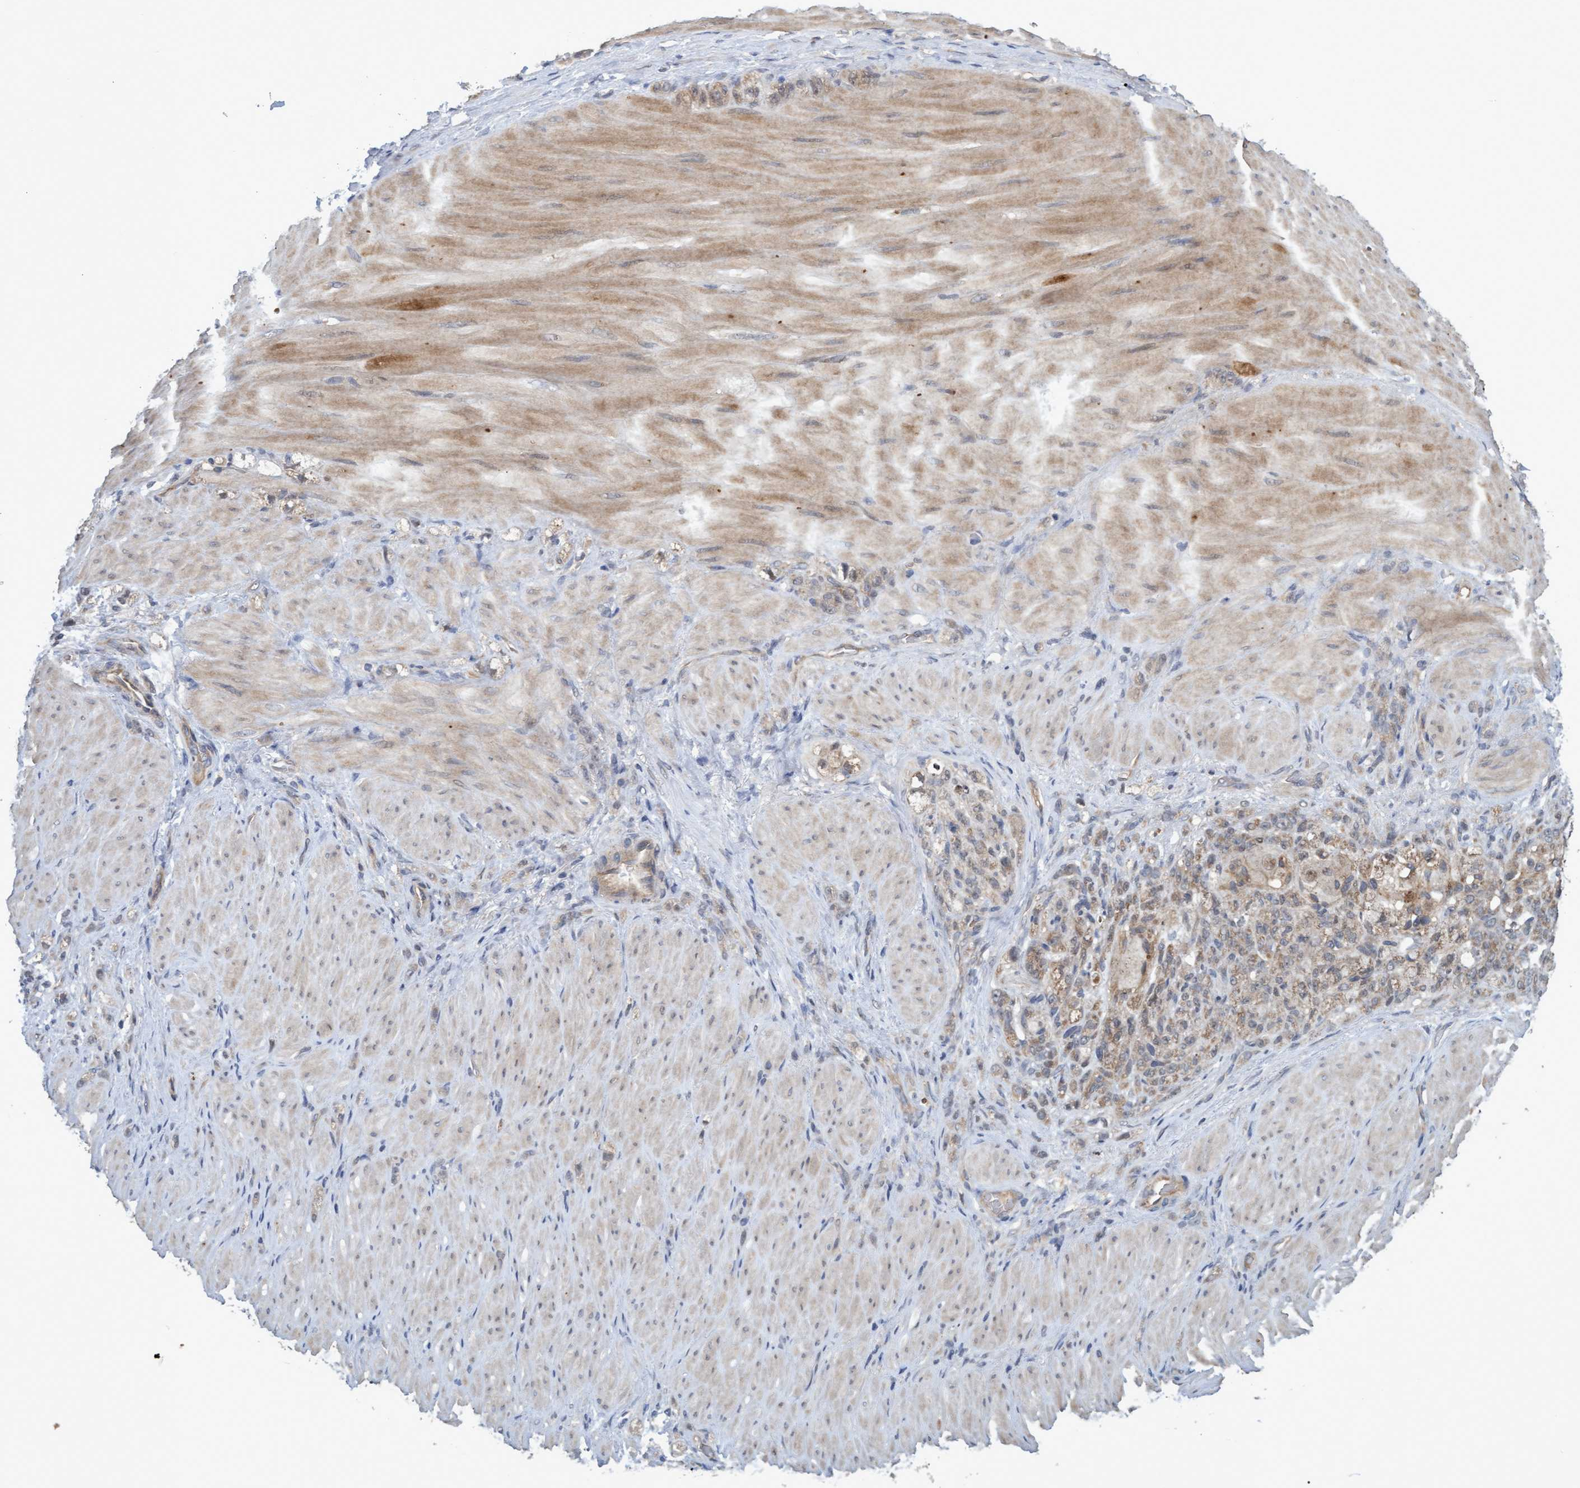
{"staining": {"intensity": "weak", "quantity": "25%-75%", "location": "cytoplasmic/membranous,nuclear"}, "tissue": "stomach cancer", "cell_type": "Tumor cells", "image_type": "cancer", "snomed": [{"axis": "morphology", "description": "Normal tissue, NOS"}, {"axis": "morphology", "description": "Adenocarcinoma, NOS"}, {"axis": "topography", "description": "Stomach"}], "caption": "Stomach cancer (adenocarcinoma) stained with a brown dye exhibits weak cytoplasmic/membranous and nuclear positive expression in about 25%-75% of tumor cells.", "gene": "PSMB6", "patient": {"sex": "male", "age": 82}}